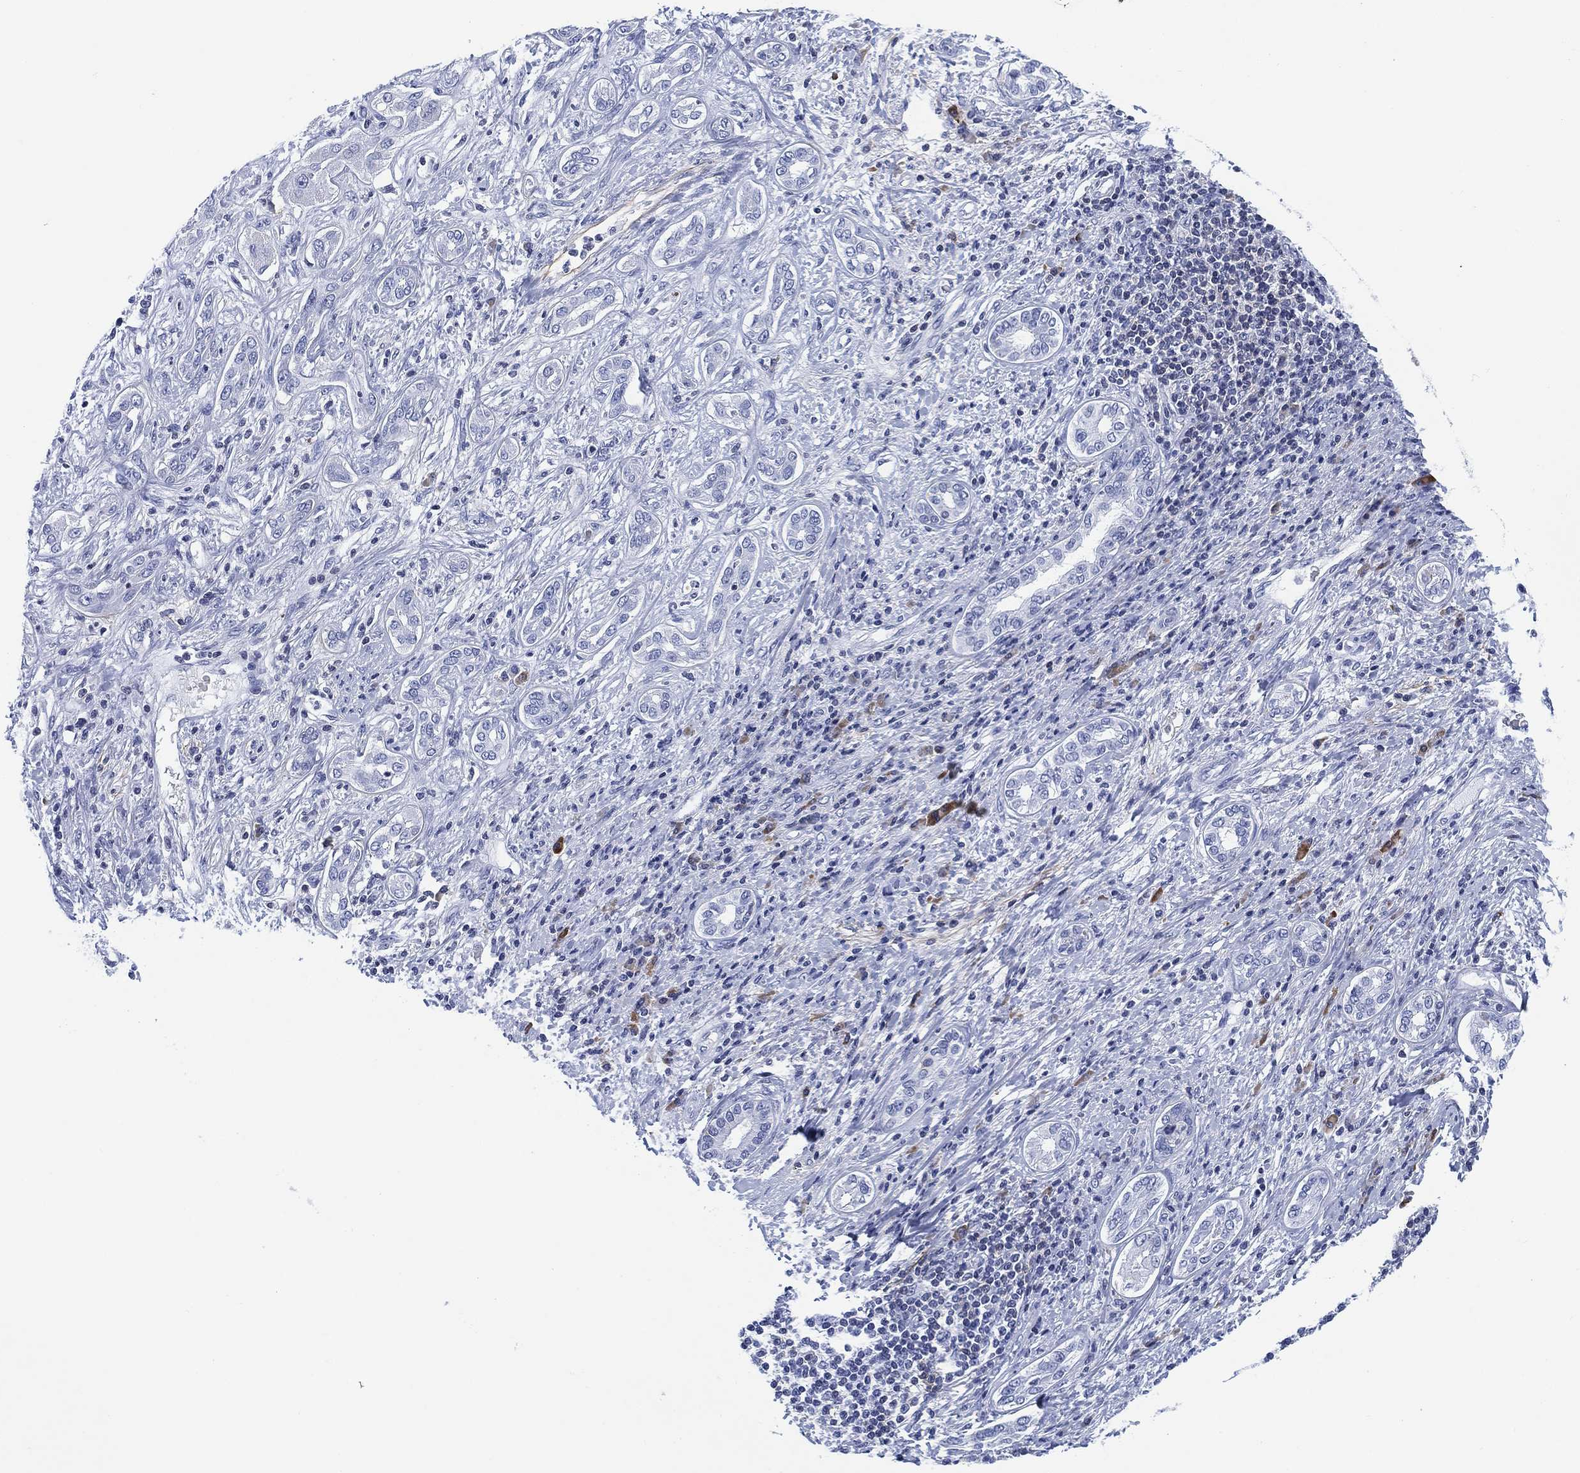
{"staining": {"intensity": "negative", "quantity": "none", "location": "none"}, "tissue": "liver cancer", "cell_type": "Tumor cells", "image_type": "cancer", "snomed": [{"axis": "morphology", "description": "Carcinoma, Hepatocellular, NOS"}, {"axis": "topography", "description": "Liver"}], "caption": "The image demonstrates no significant positivity in tumor cells of liver hepatocellular carcinoma. Brightfield microscopy of IHC stained with DAB (3,3'-diaminobenzidine) (brown) and hematoxylin (blue), captured at high magnification.", "gene": "FYB1", "patient": {"sex": "male", "age": 65}}